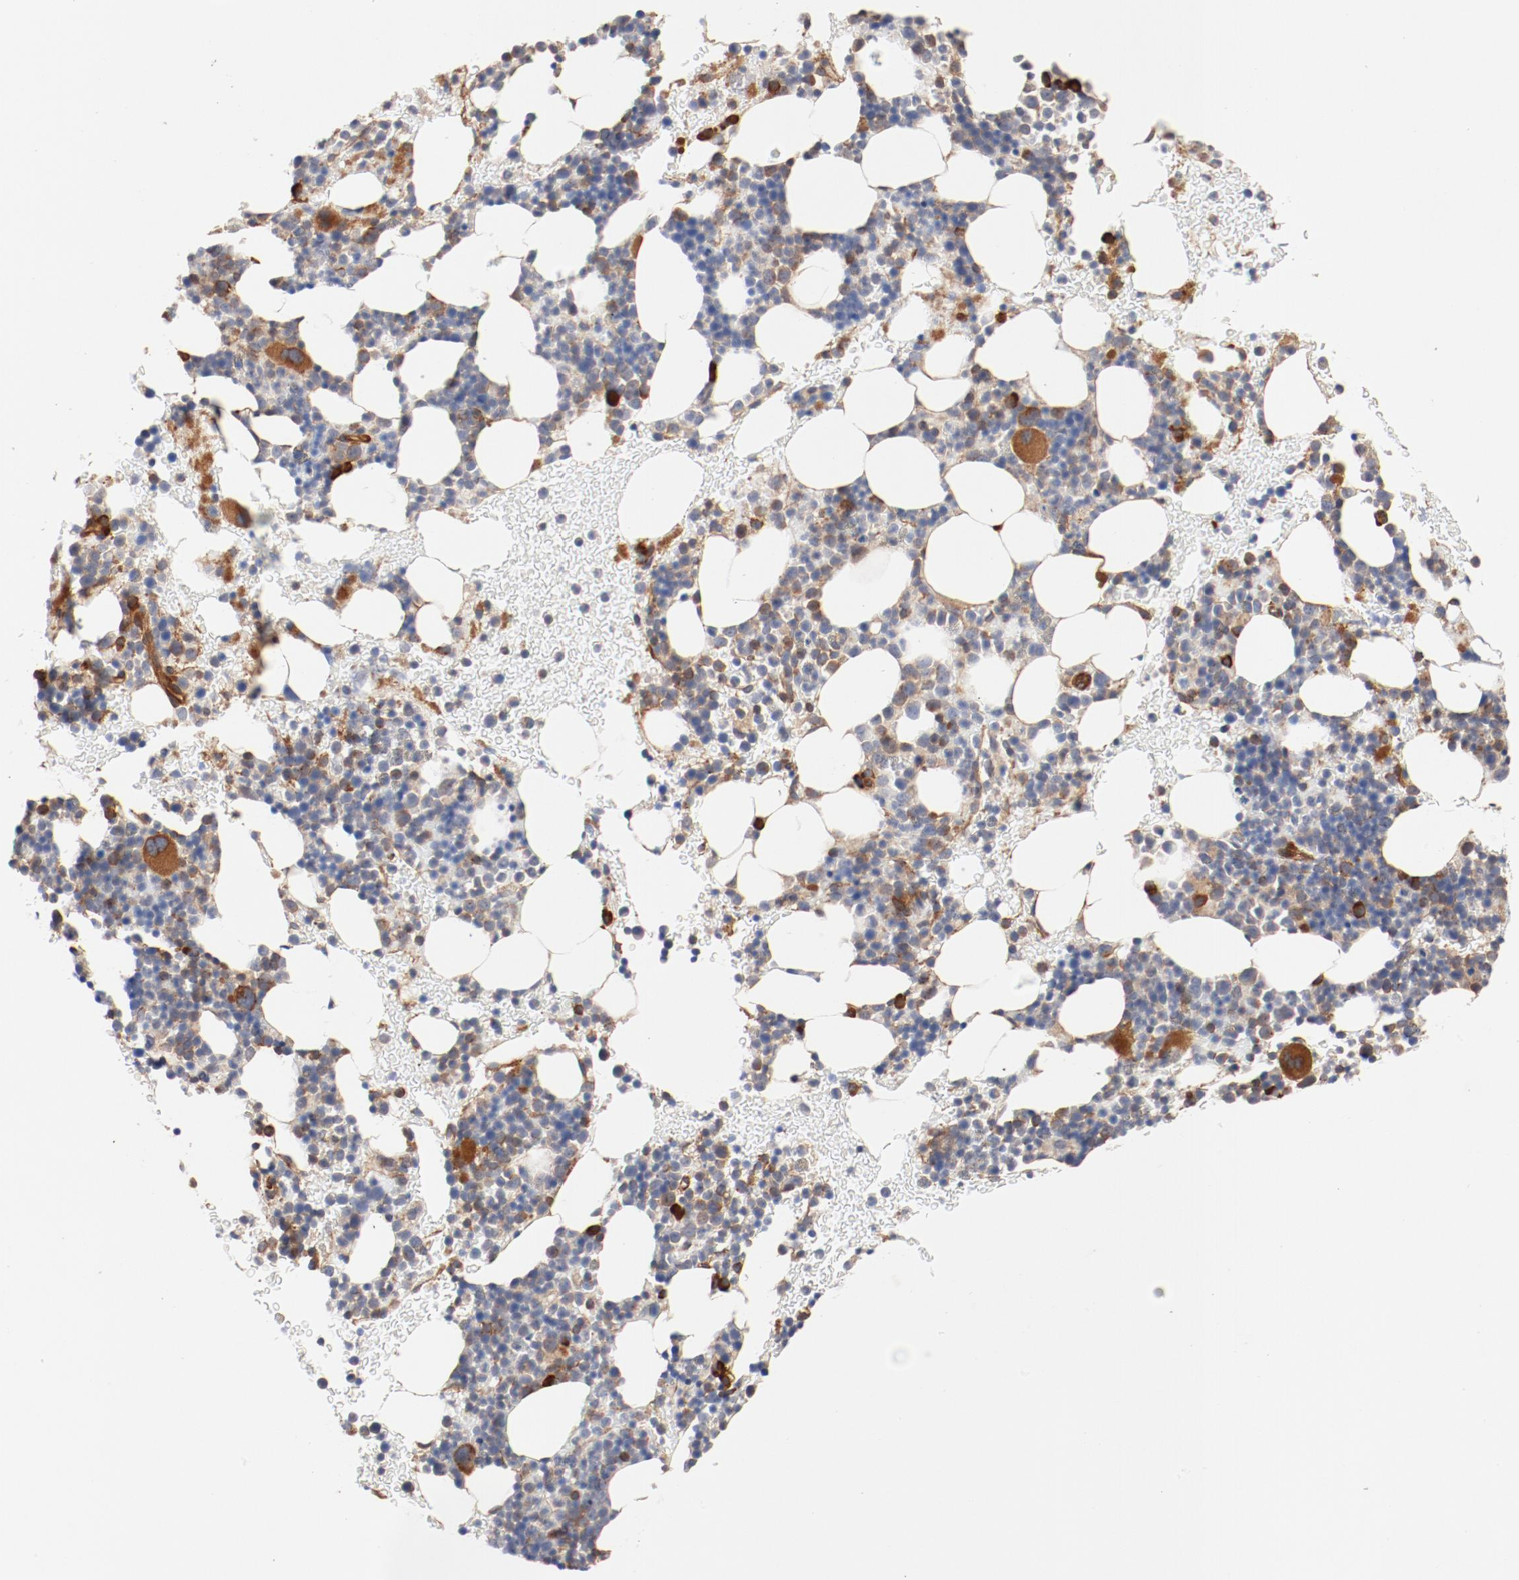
{"staining": {"intensity": "weak", "quantity": ">75%", "location": "cytoplasmic/membranous"}, "tissue": "bone marrow", "cell_type": "Hematopoietic cells", "image_type": "normal", "snomed": [{"axis": "morphology", "description": "Normal tissue, NOS"}, {"axis": "topography", "description": "Bone marrow"}], "caption": "A photomicrograph of human bone marrow stained for a protein exhibits weak cytoplasmic/membranous brown staining in hematopoietic cells. The protein is stained brown, and the nuclei are stained in blue (DAB IHC with brightfield microscopy, high magnification).", "gene": "PITPNM2", "patient": {"sex": "male", "age": 17}}